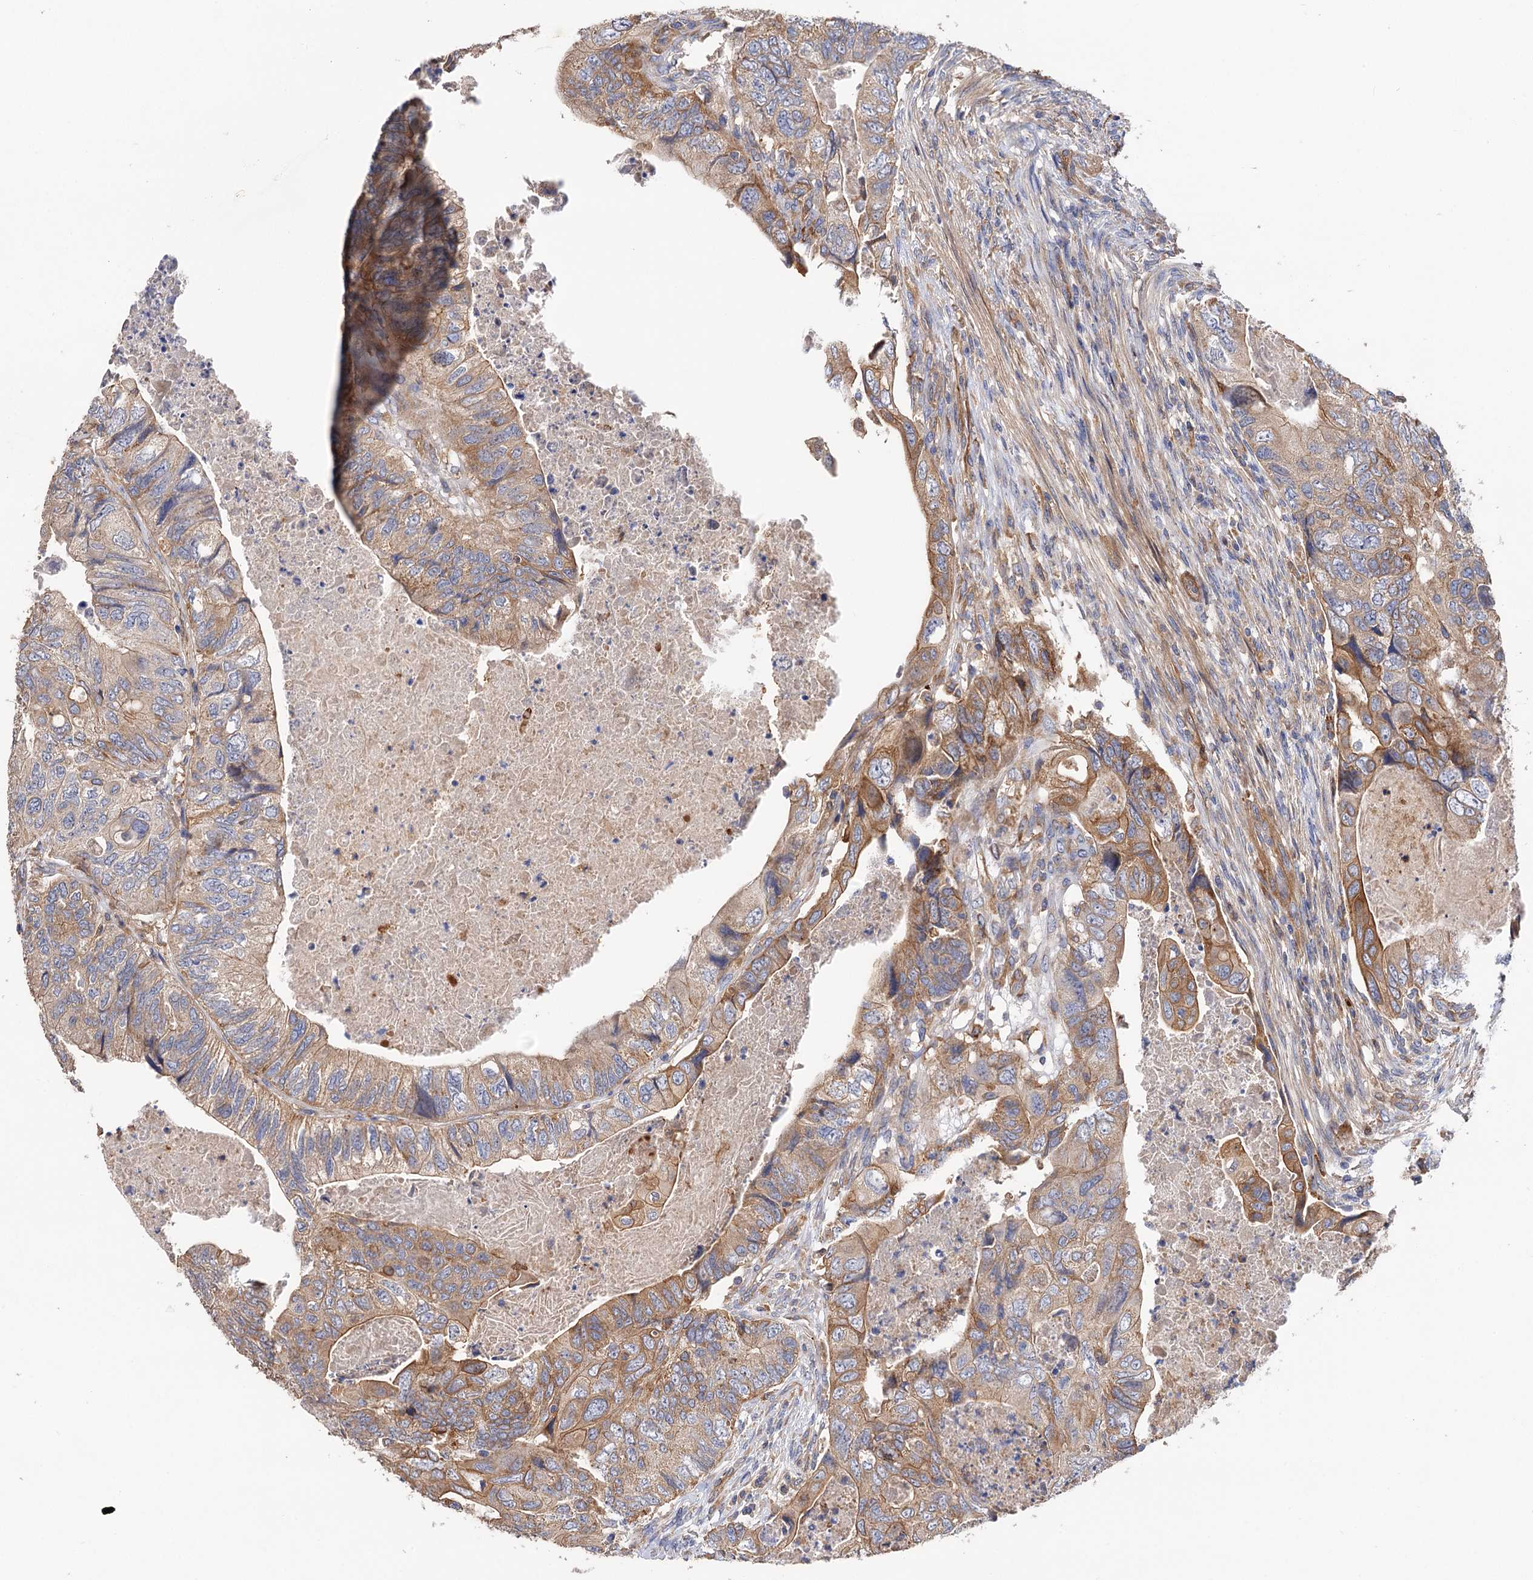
{"staining": {"intensity": "moderate", "quantity": "25%-75%", "location": "cytoplasmic/membranous"}, "tissue": "colorectal cancer", "cell_type": "Tumor cells", "image_type": "cancer", "snomed": [{"axis": "morphology", "description": "Adenocarcinoma, NOS"}, {"axis": "topography", "description": "Rectum"}], "caption": "Protein staining of colorectal cancer tissue displays moderate cytoplasmic/membranous staining in approximately 25%-75% of tumor cells. The protein of interest is stained brown, and the nuclei are stained in blue (DAB IHC with brightfield microscopy, high magnification).", "gene": "CSAD", "patient": {"sex": "male", "age": 63}}